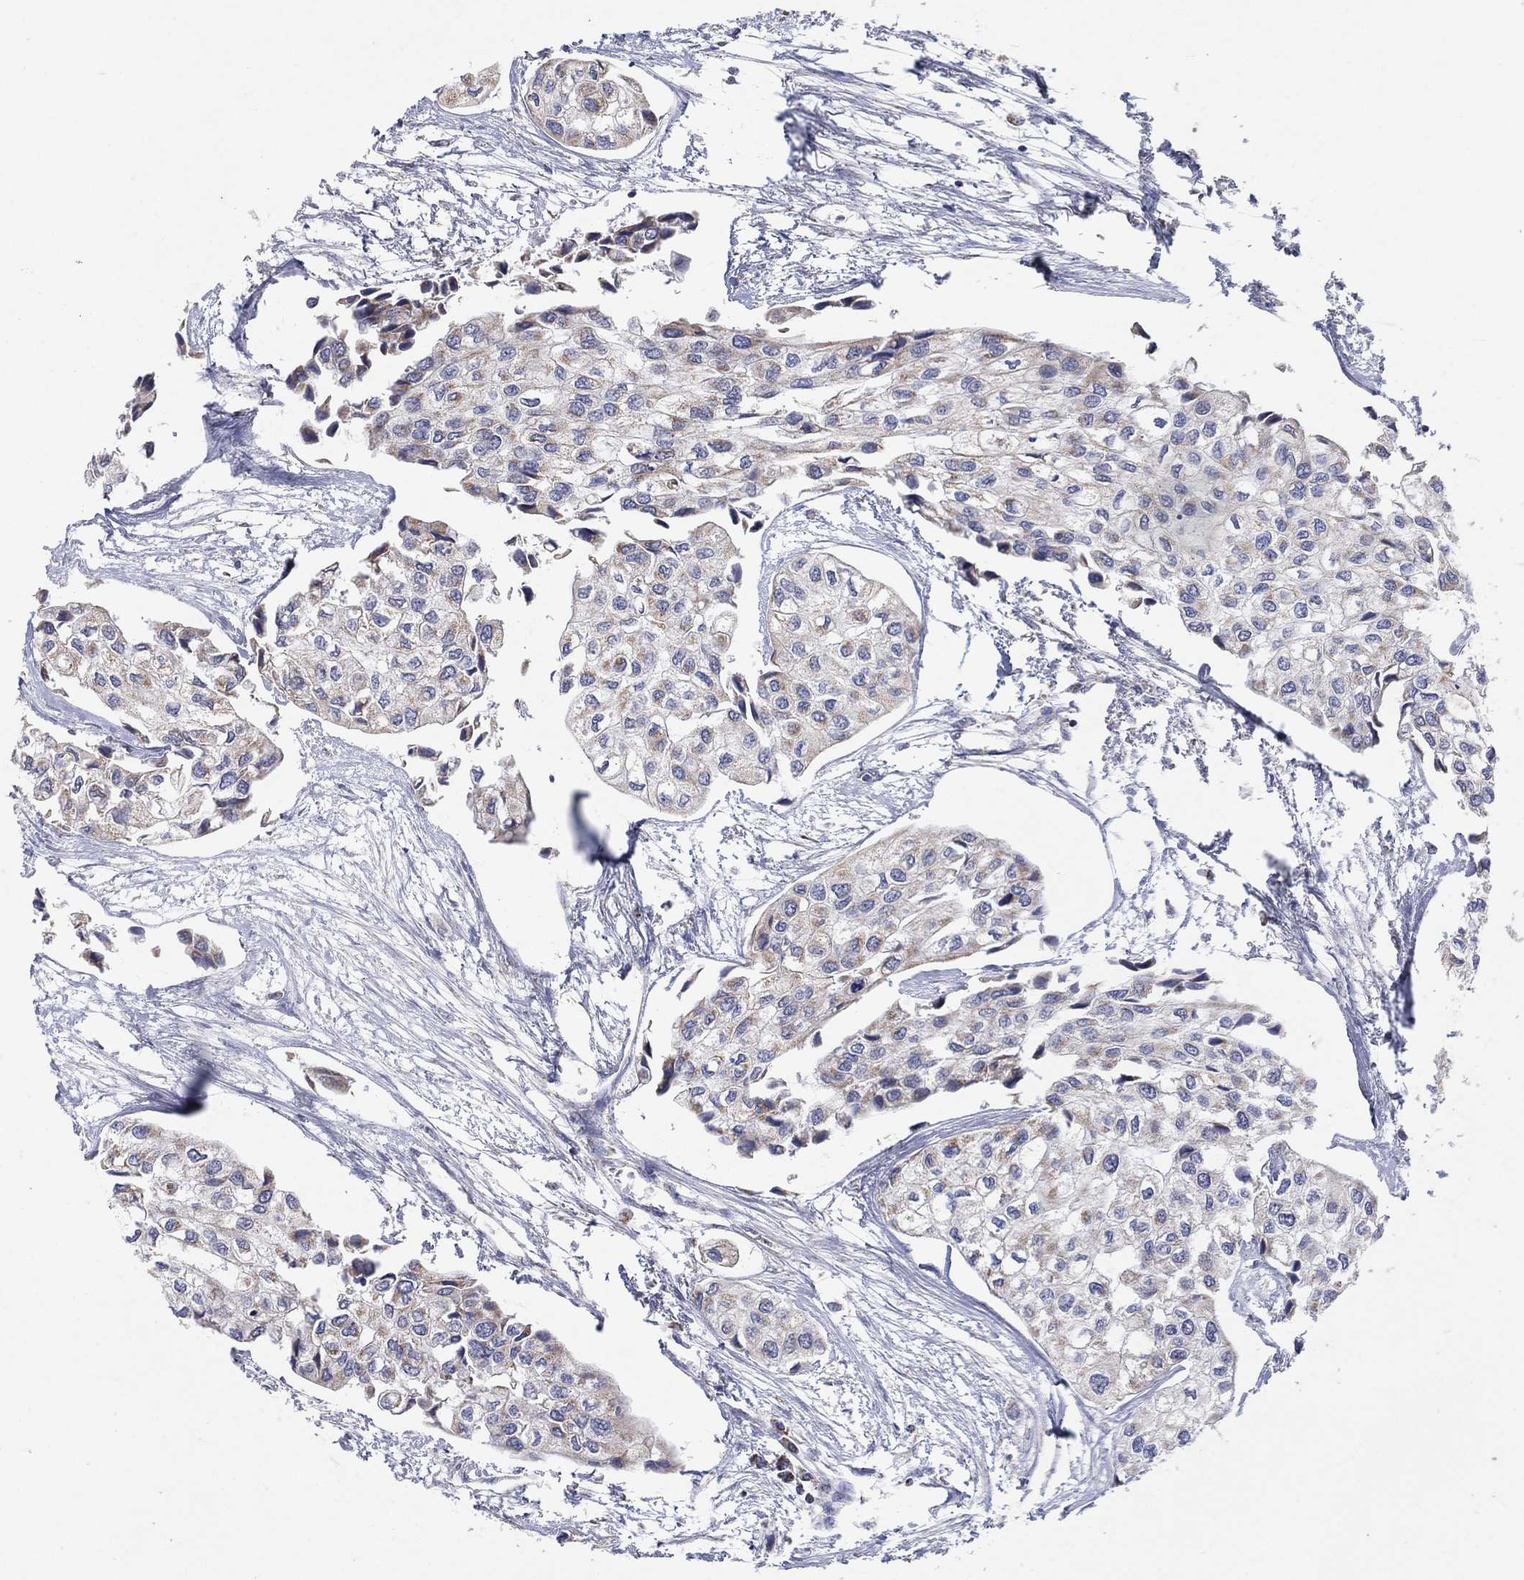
{"staining": {"intensity": "weak", "quantity": "25%-75%", "location": "cytoplasmic/membranous"}, "tissue": "urothelial cancer", "cell_type": "Tumor cells", "image_type": "cancer", "snomed": [{"axis": "morphology", "description": "Urothelial carcinoma, High grade"}, {"axis": "topography", "description": "Urinary bladder"}], "caption": "Immunohistochemical staining of urothelial cancer exhibits low levels of weak cytoplasmic/membranous positivity in approximately 25%-75% of tumor cells.", "gene": "C9orf85", "patient": {"sex": "male", "age": 73}}